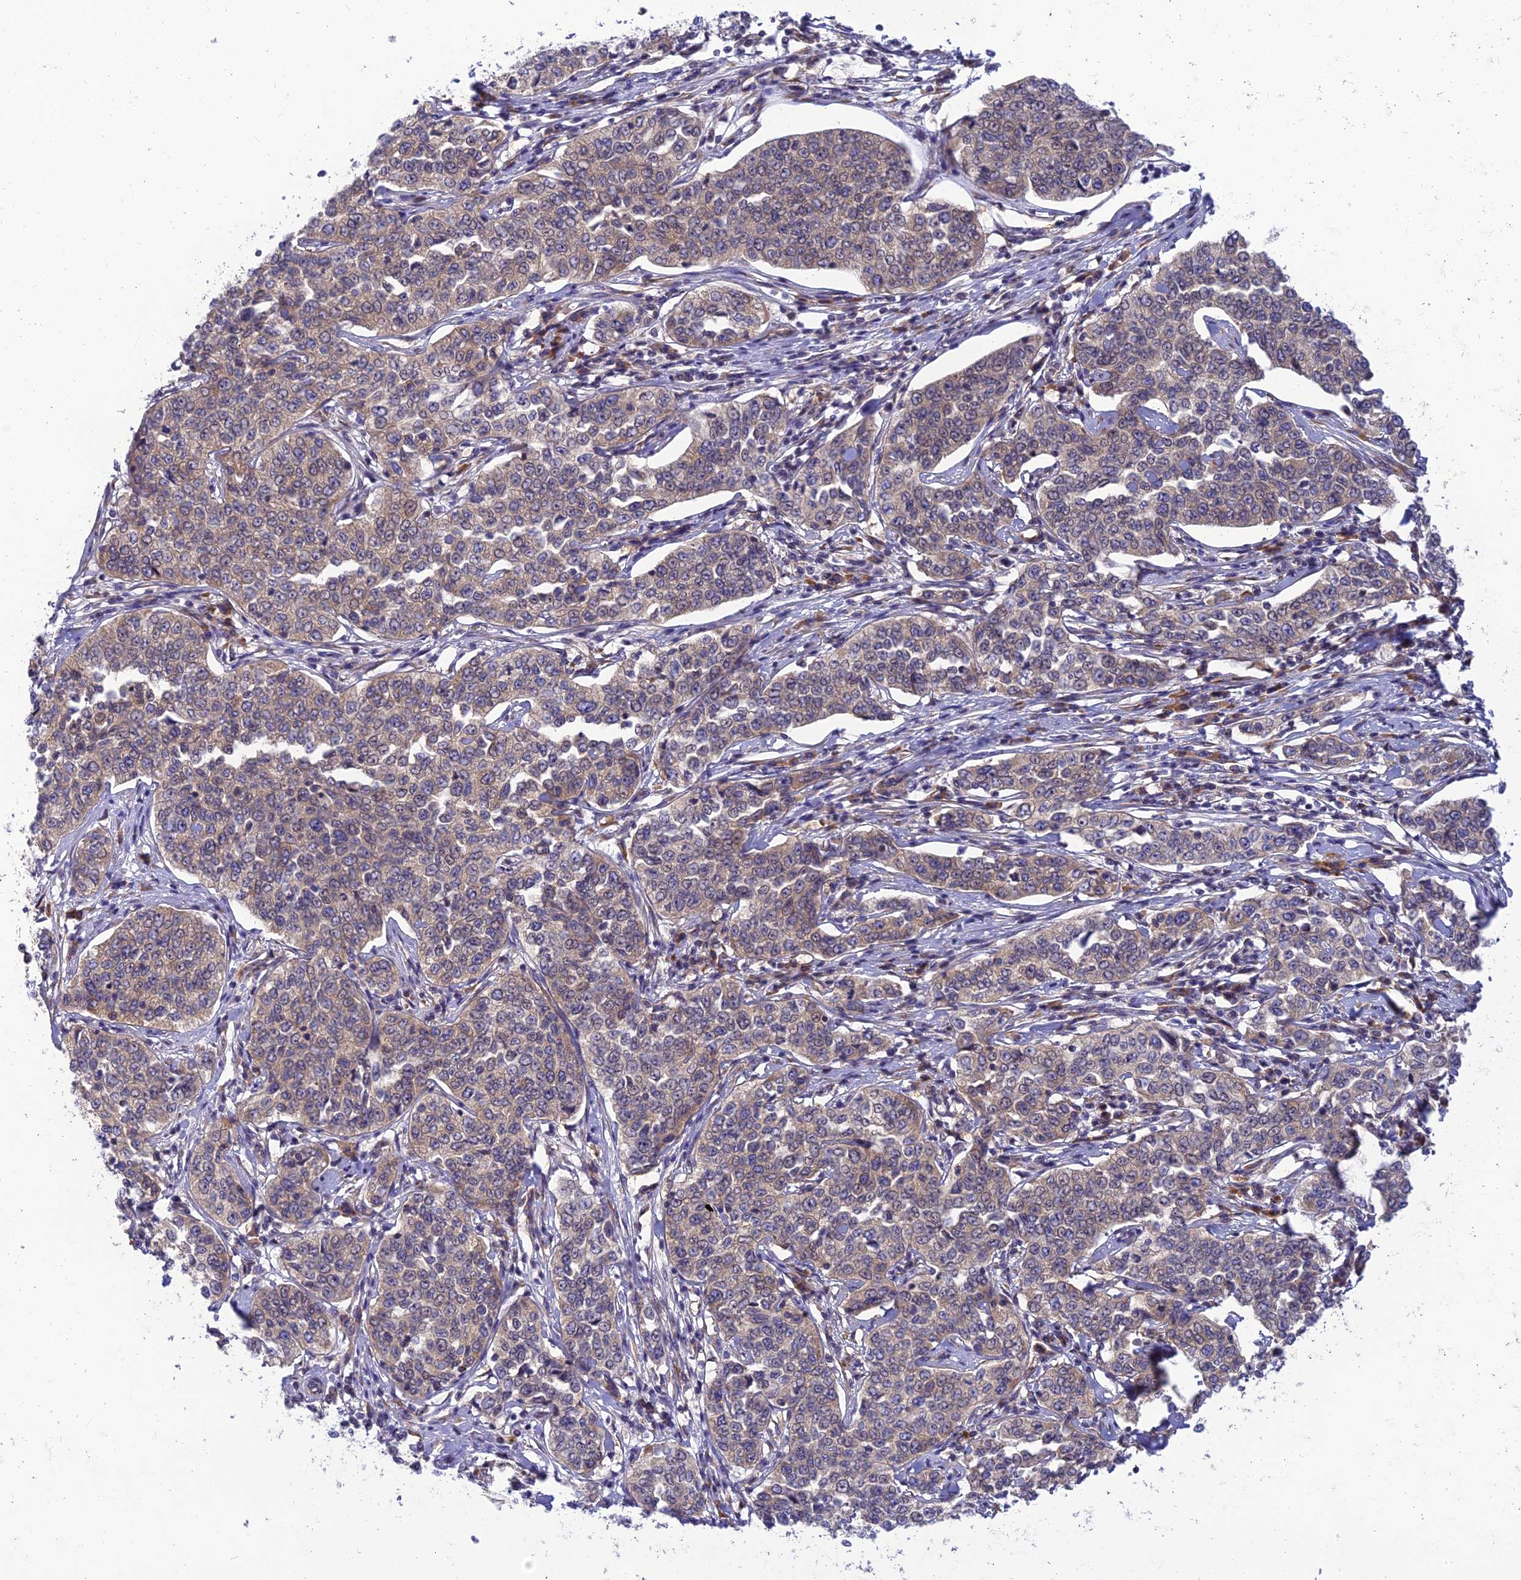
{"staining": {"intensity": "weak", "quantity": "25%-75%", "location": "cytoplasmic/membranous"}, "tissue": "cervical cancer", "cell_type": "Tumor cells", "image_type": "cancer", "snomed": [{"axis": "morphology", "description": "Squamous cell carcinoma, NOS"}, {"axis": "topography", "description": "Cervix"}], "caption": "Cervical cancer (squamous cell carcinoma) stained for a protein reveals weak cytoplasmic/membranous positivity in tumor cells.", "gene": "CLCN7", "patient": {"sex": "female", "age": 35}}